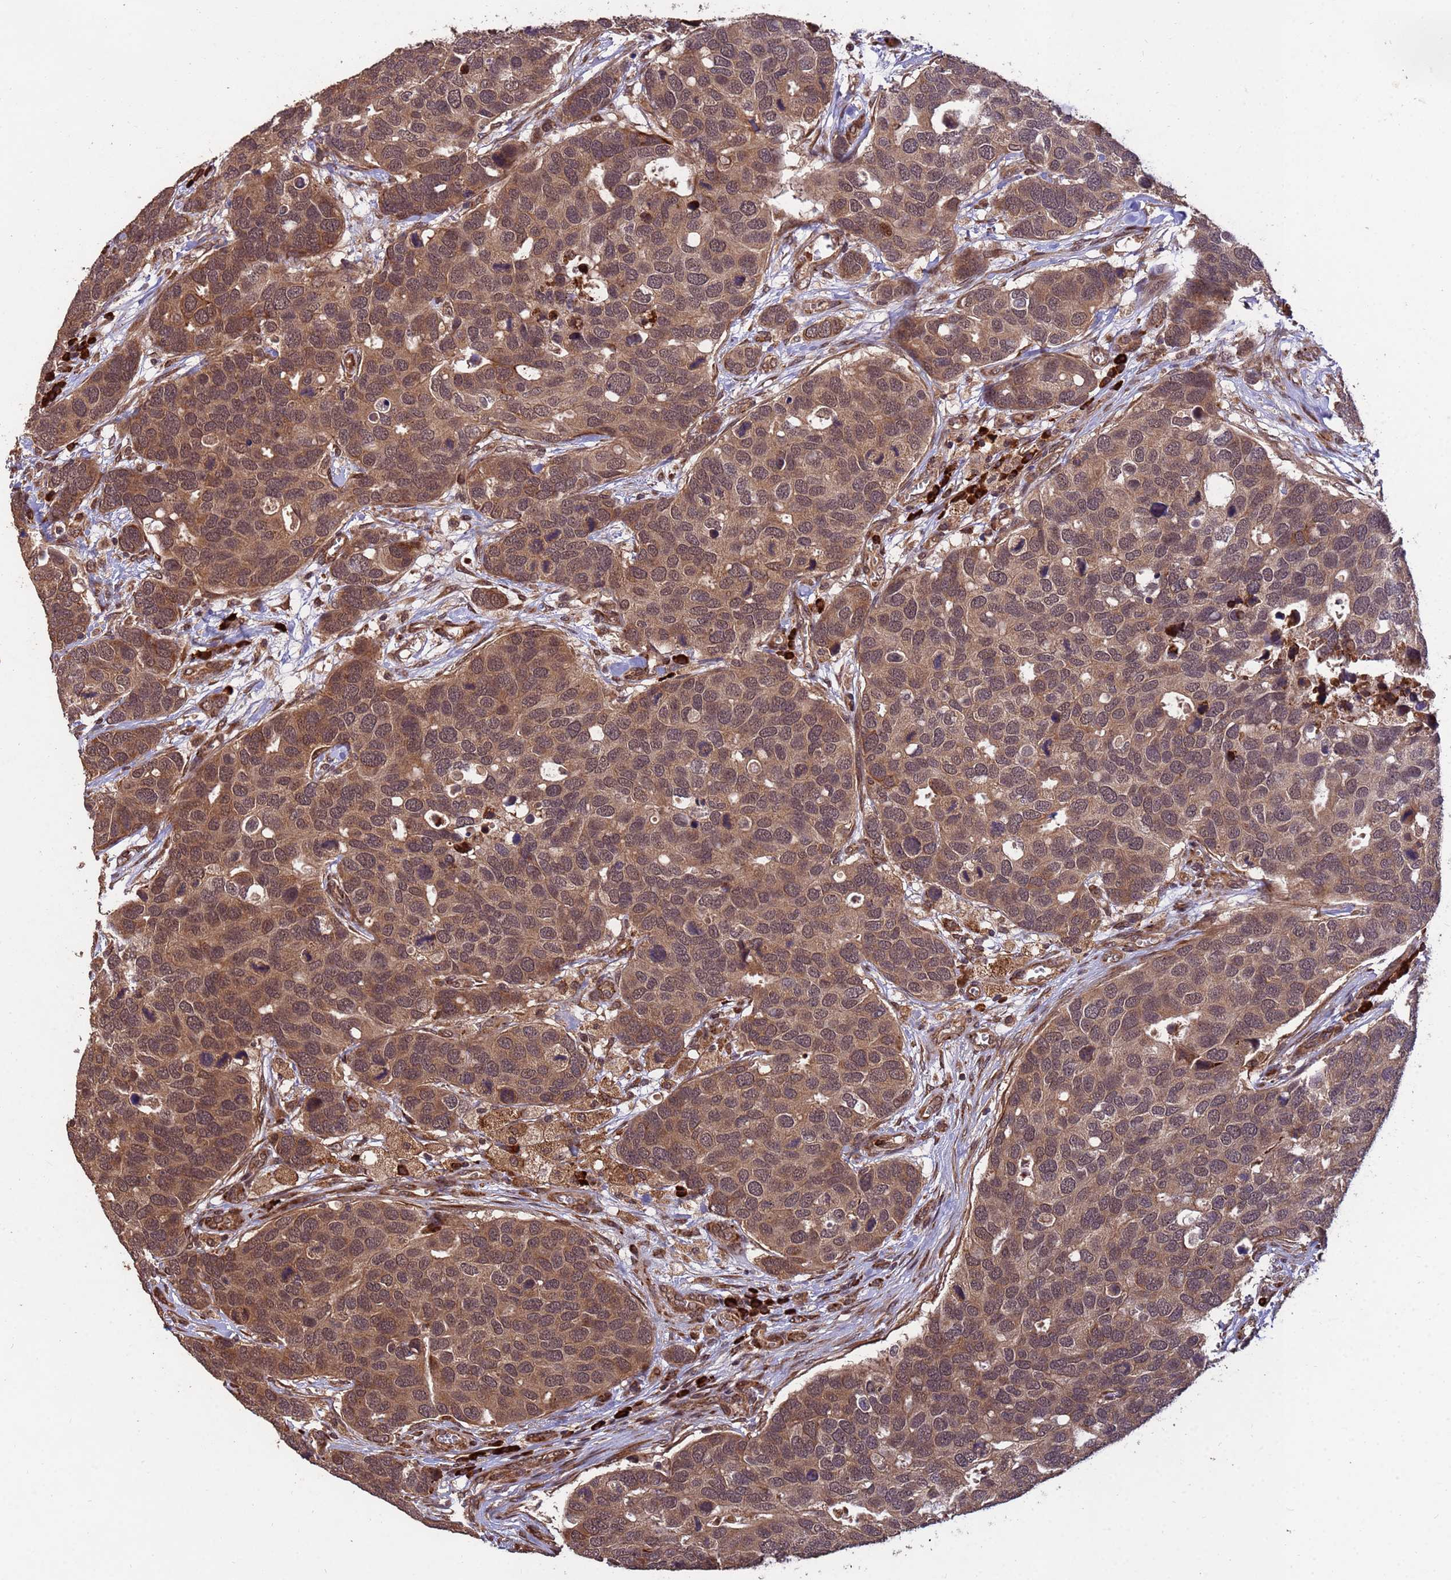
{"staining": {"intensity": "moderate", "quantity": ">75%", "location": "cytoplasmic/membranous,nuclear"}, "tissue": "breast cancer", "cell_type": "Tumor cells", "image_type": "cancer", "snomed": [{"axis": "morphology", "description": "Duct carcinoma"}, {"axis": "topography", "description": "Breast"}], "caption": "IHC histopathology image of neoplastic tissue: breast cancer (infiltrating ductal carcinoma) stained using immunohistochemistry displays medium levels of moderate protein expression localized specifically in the cytoplasmic/membranous and nuclear of tumor cells, appearing as a cytoplasmic/membranous and nuclear brown color.", "gene": "ZNF619", "patient": {"sex": "female", "age": 83}}